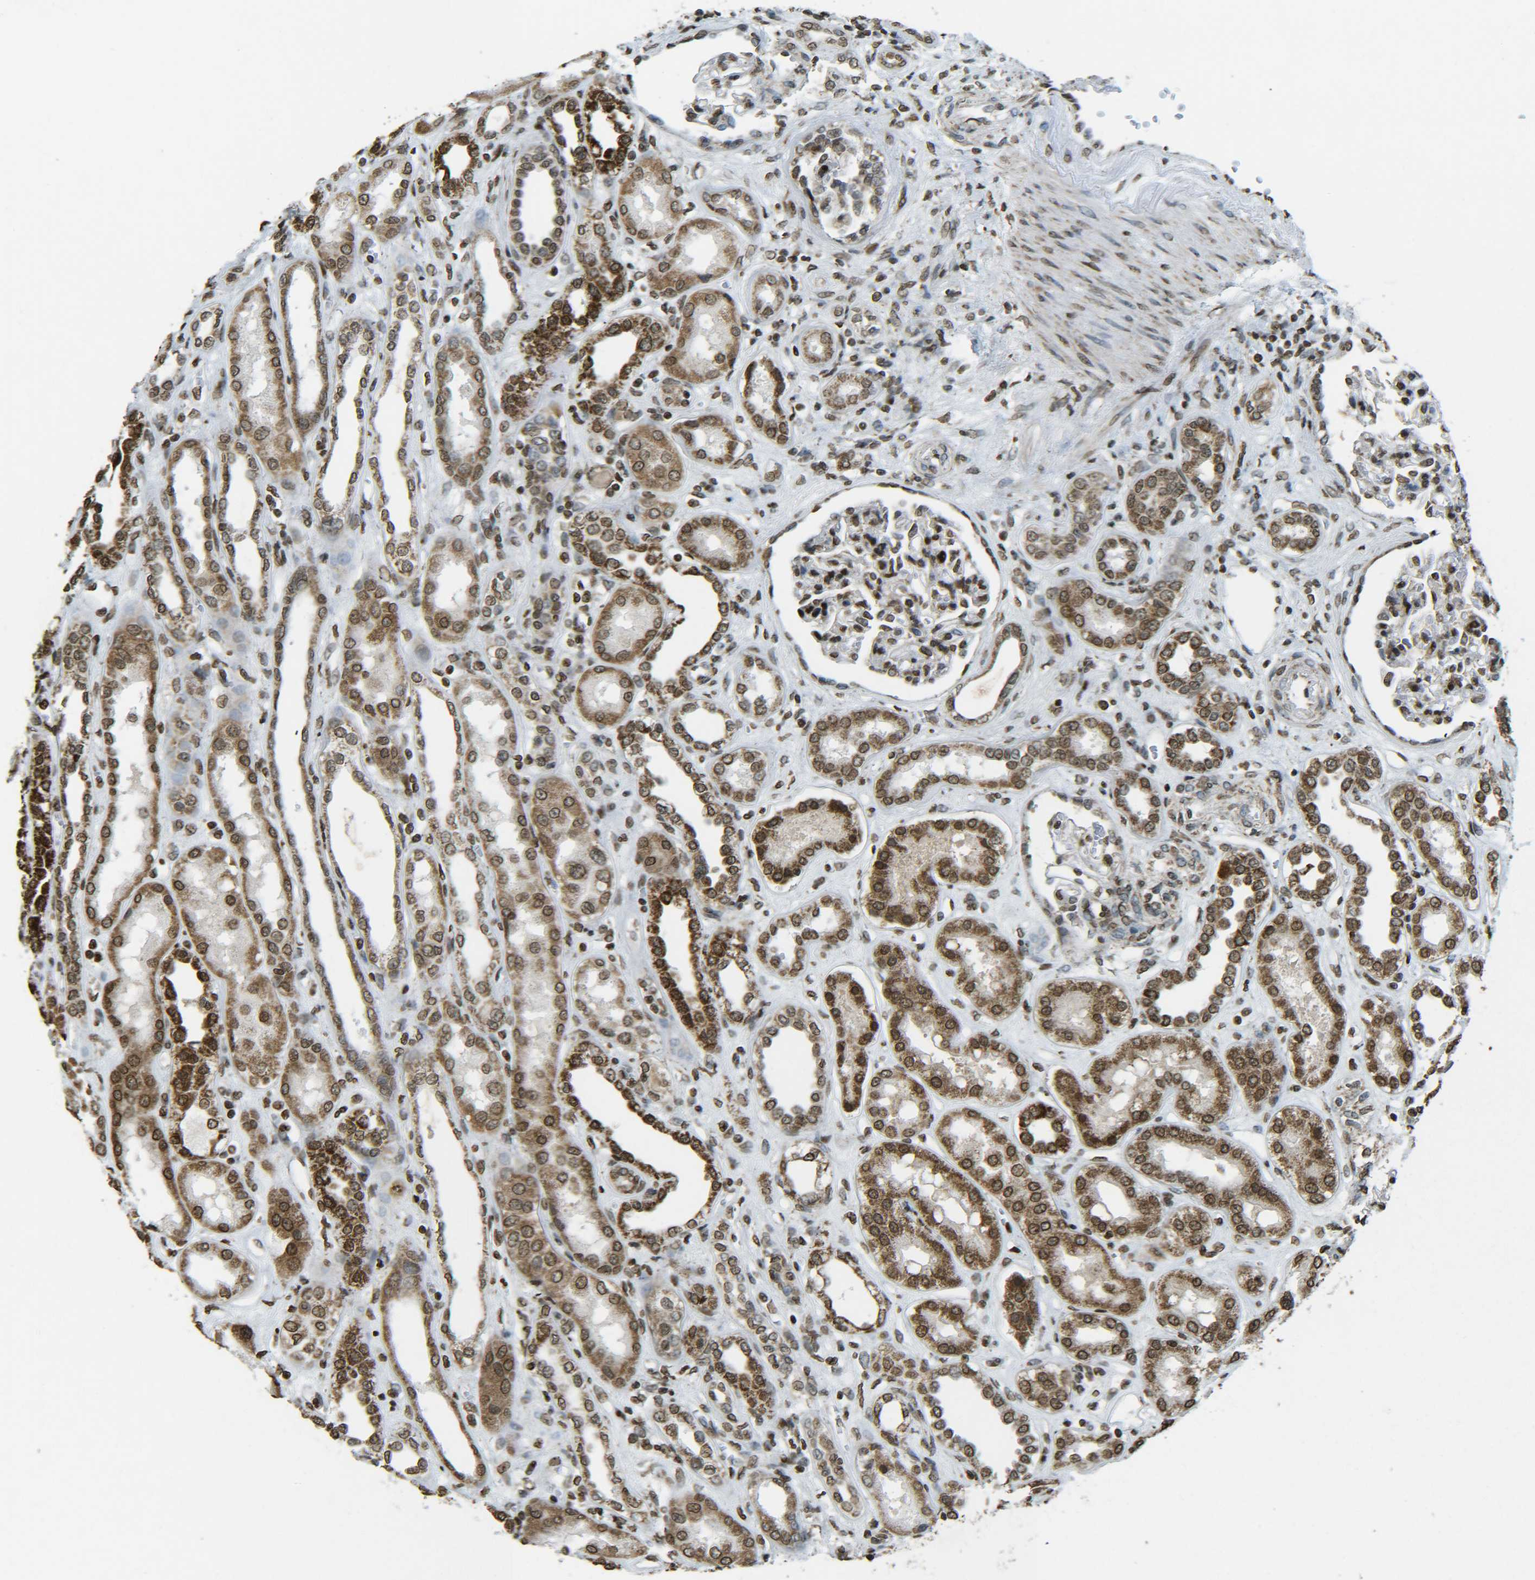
{"staining": {"intensity": "strong", "quantity": ">75%", "location": "nuclear"}, "tissue": "kidney", "cell_type": "Cells in glomeruli", "image_type": "normal", "snomed": [{"axis": "morphology", "description": "Normal tissue, NOS"}, {"axis": "topography", "description": "Kidney"}], "caption": "The immunohistochemical stain highlights strong nuclear expression in cells in glomeruli of normal kidney.", "gene": "NEUROG2", "patient": {"sex": "male", "age": 59}}